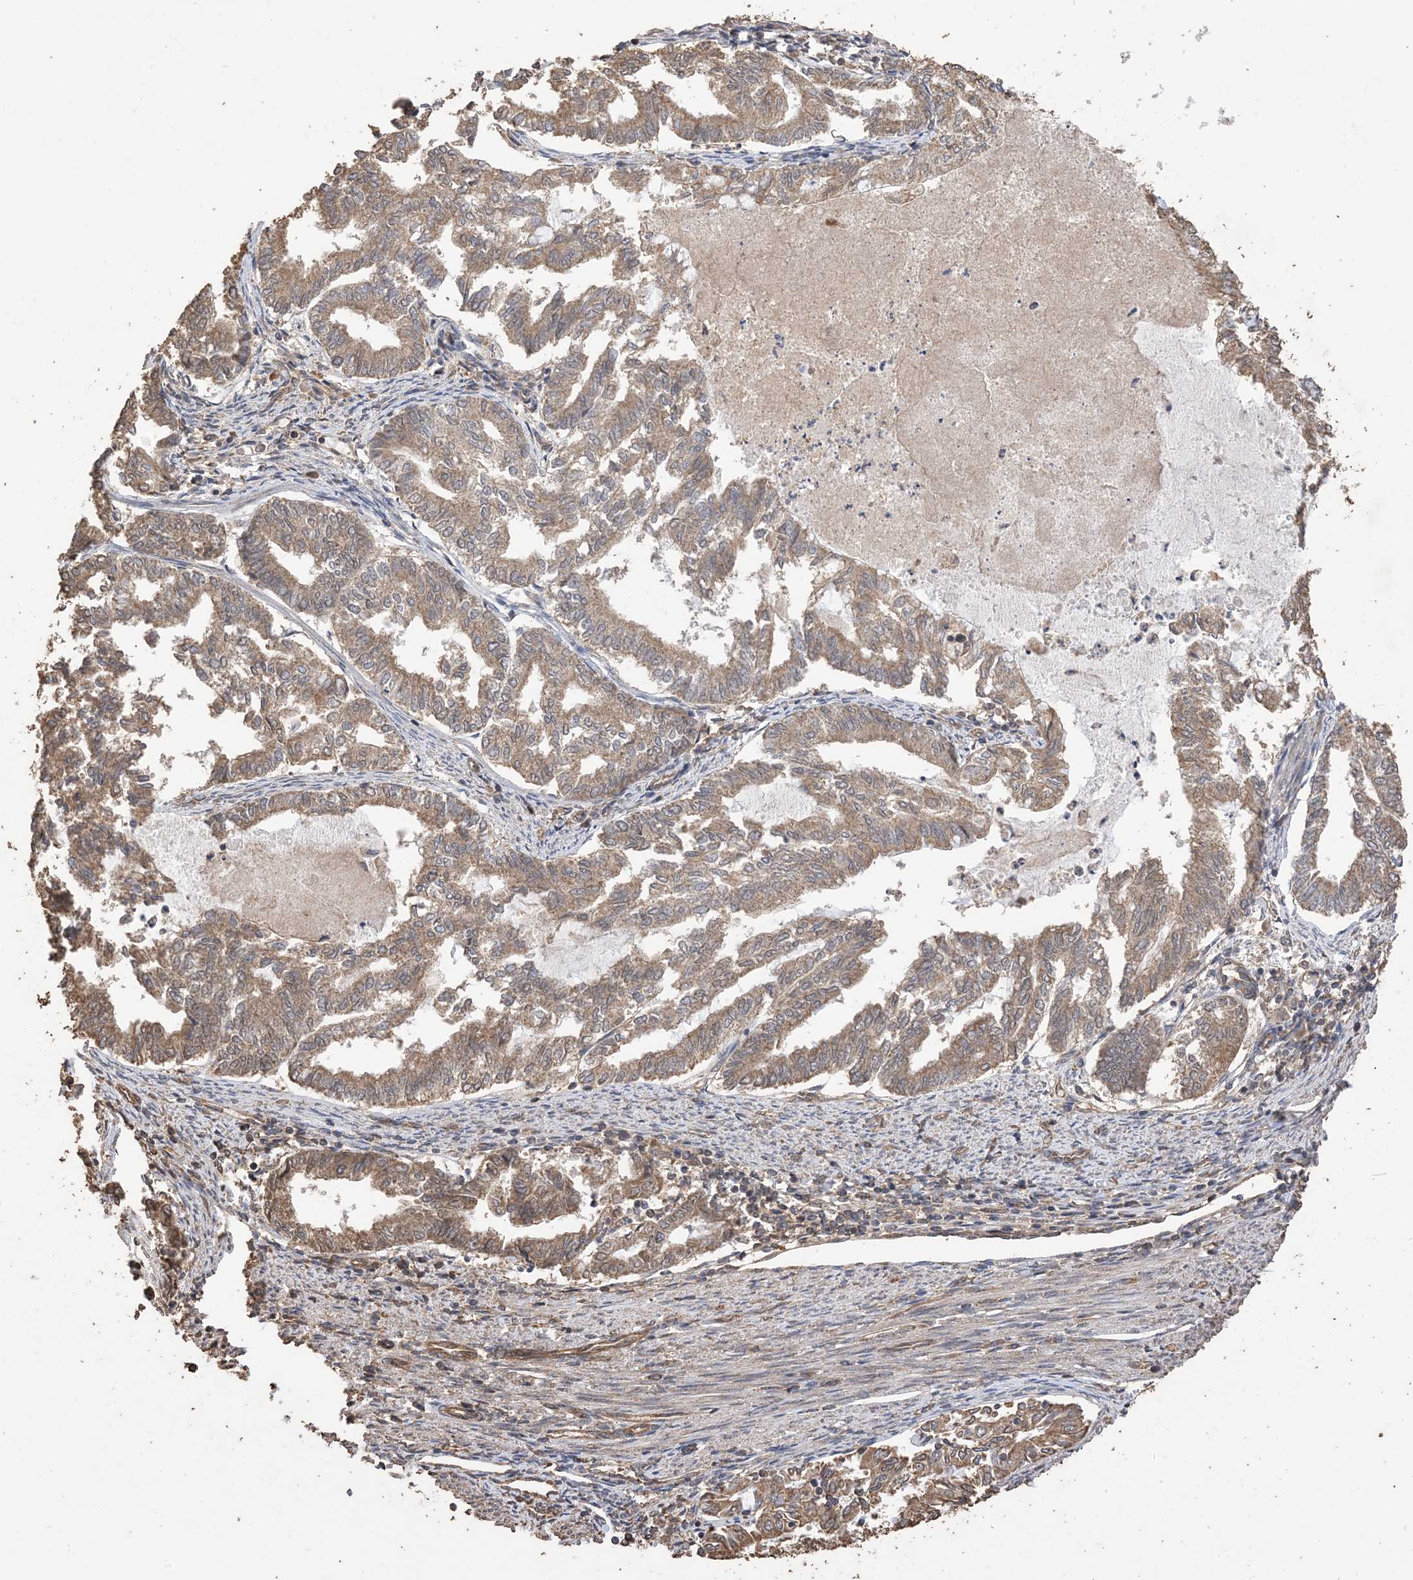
{"staining": {"intensity": "moderate", "quantity": ">75%", "location": "cytoplasmic/membranous"}, "tissue": "endometrial cancer", "cell_type": "Tumor cells", "image_type": "cancer", "snomed": [{"axis": "morphology", "description": "Adenocarcinoma, NOS"}, {"axis": "topography", "description": "Endometrium"}], "caption": "Immunohistochemical staining of human adenocarcinoma (endometrial) displays moderate cytoplasmic/membranous protein expression in approximately >75% of tumor cells.", "gene": "ZKSCAN5", "patient": {"sex": "female", "age": 79}}